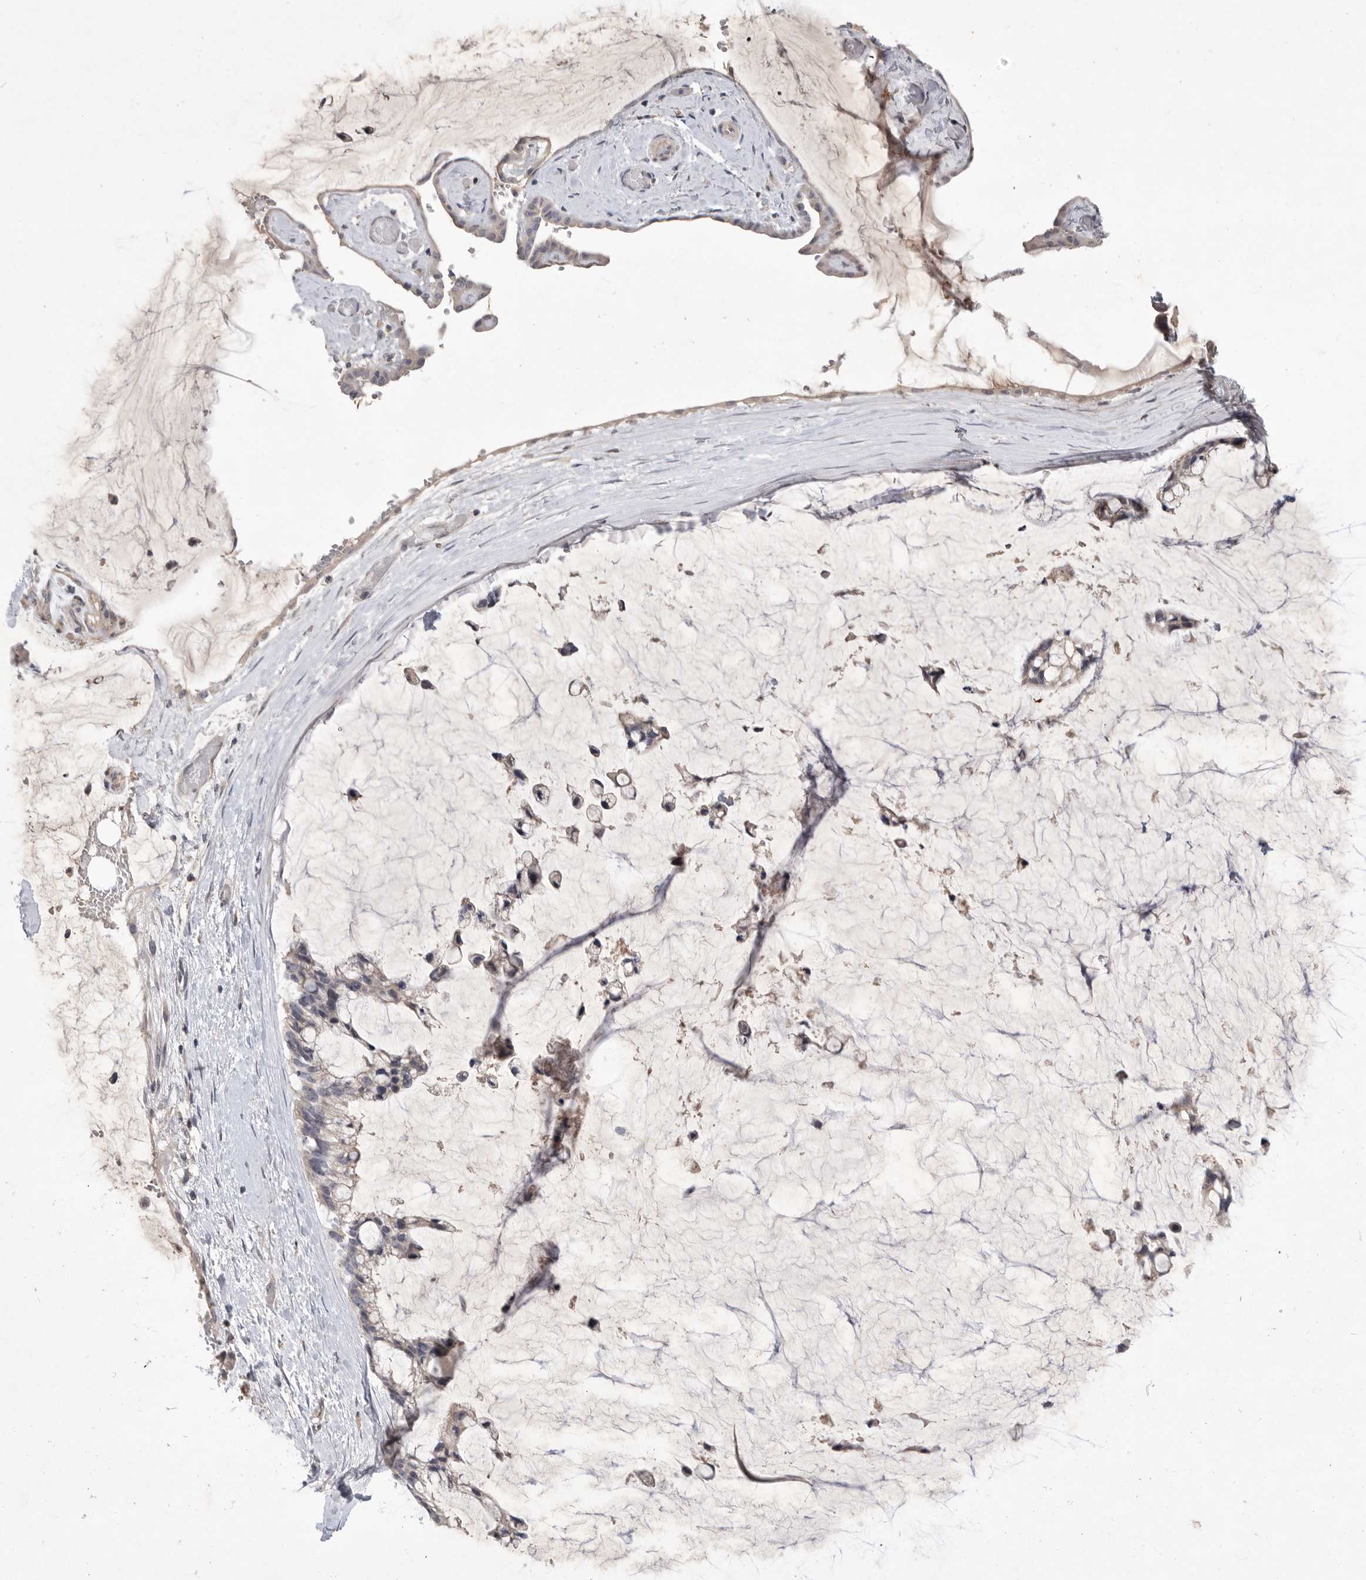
{"staining": {"intensity": "negative", "quantity": "none", "location": "none"}, "tissue": "ovarian cancer", "cell_type": "Tumor cells", "image_type": "cancer", "snomed": [{"axis": "morphology", "description": "Cystadenocarcinoma, mucinous, NOS"}, {"axis": "topography", "description": "Ovary"}], "caption": "IHC image of human ovarian cancer (mucinous cystadenocarcinoma) stained for a protein (brown), which exhibits no positivity in tumor cells. (DAB (3,3'-diaminobenzidine) immunohistochemistry with hematoxylin counter stain).", "gene": "ITGAD", "patient": {"sex": "female", "age": 39}}